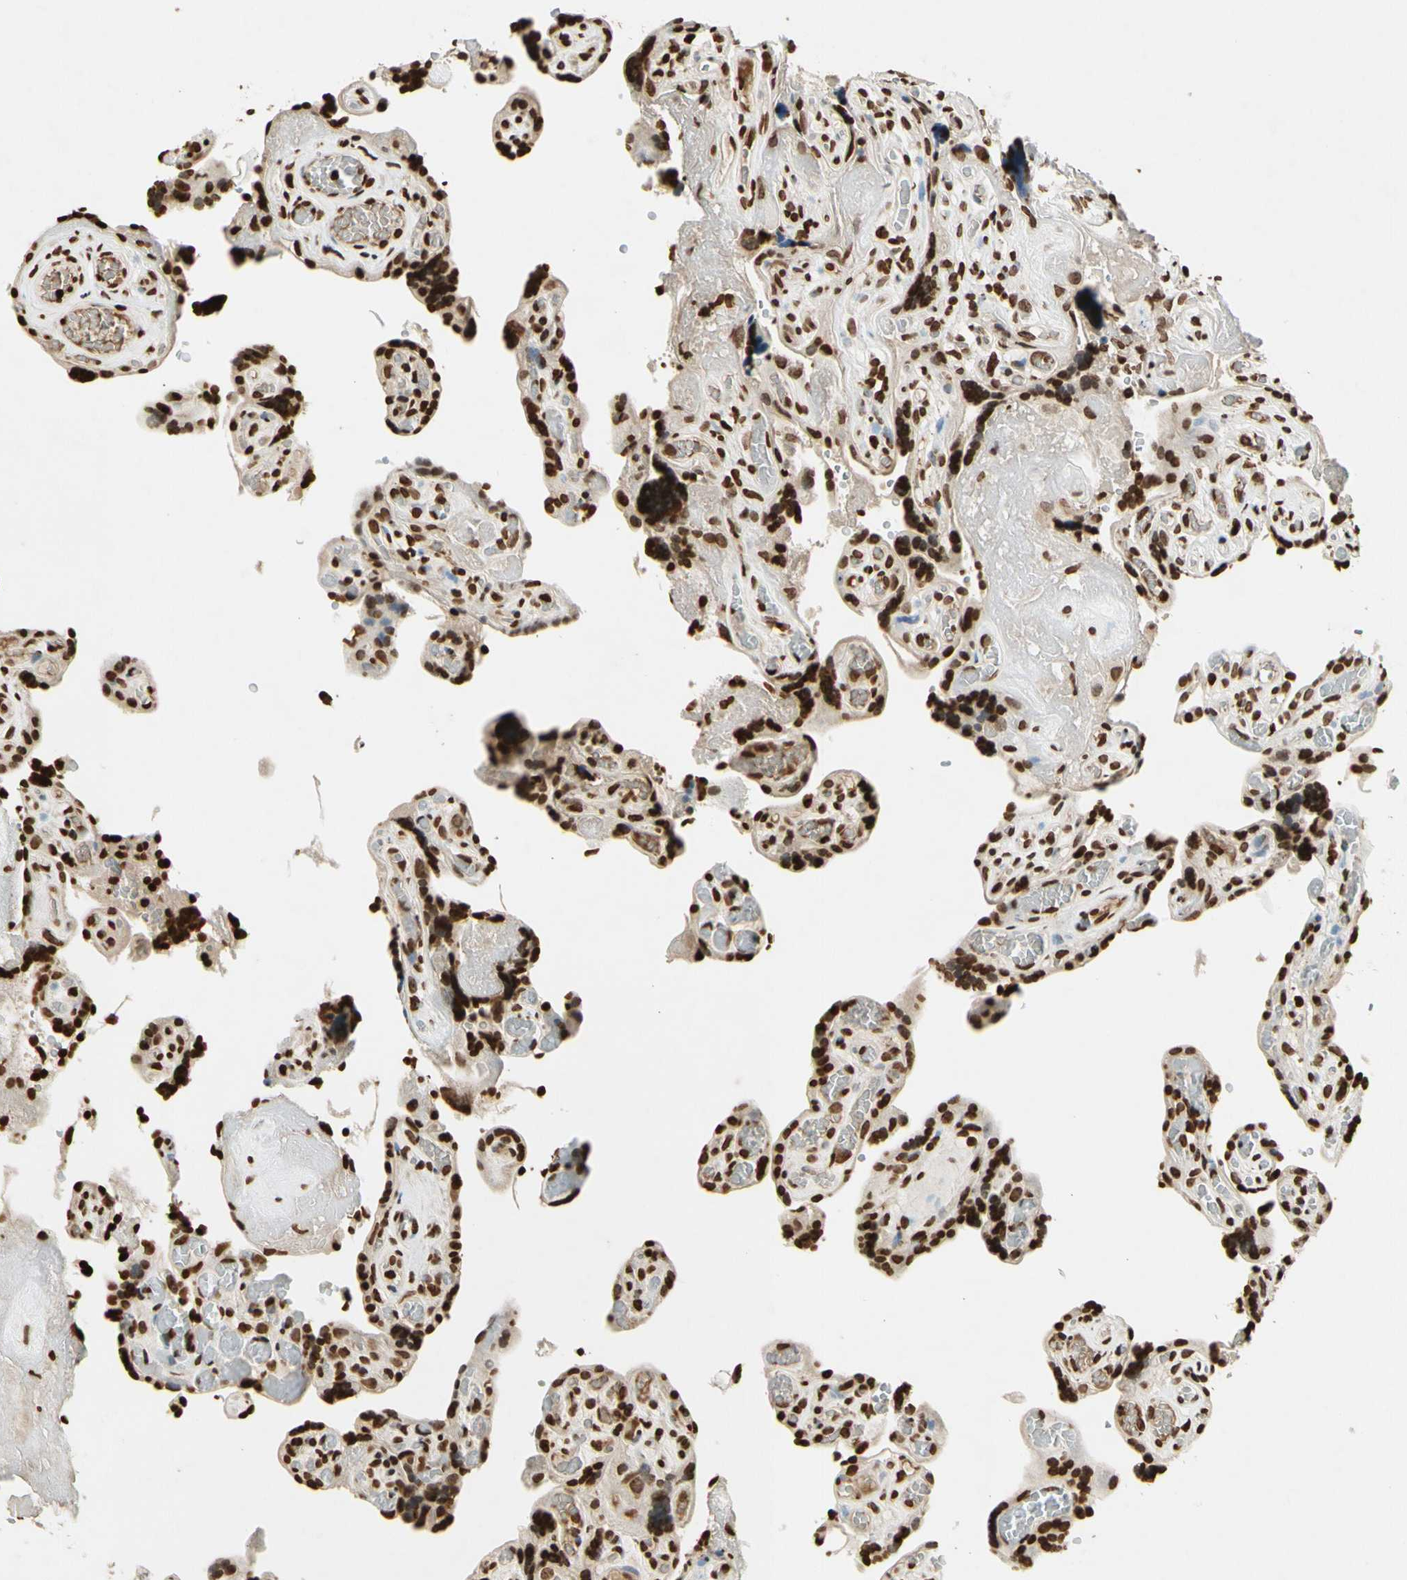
{"staining": {"intensity": "strong", "quantity": ">75%", "location": "nuclear"}, "tissue": "placenta", "cell_type": "Trophoblastic cells", "image_type": "normal", "snomed": [{"axis": "morphology", "description": "Normal tissue, NOS"}, {"axis": "topography", "description": "Placenta"}], "caption": "Placenta stained with DAB (3,3'-diaminobenzidine) immunohistochemistry reveals high levels of strong nuclear staining in approximately >75% of trophoblastic cells.", "gene": "RORA", "patient": {"sex": "female", "age": 30}}